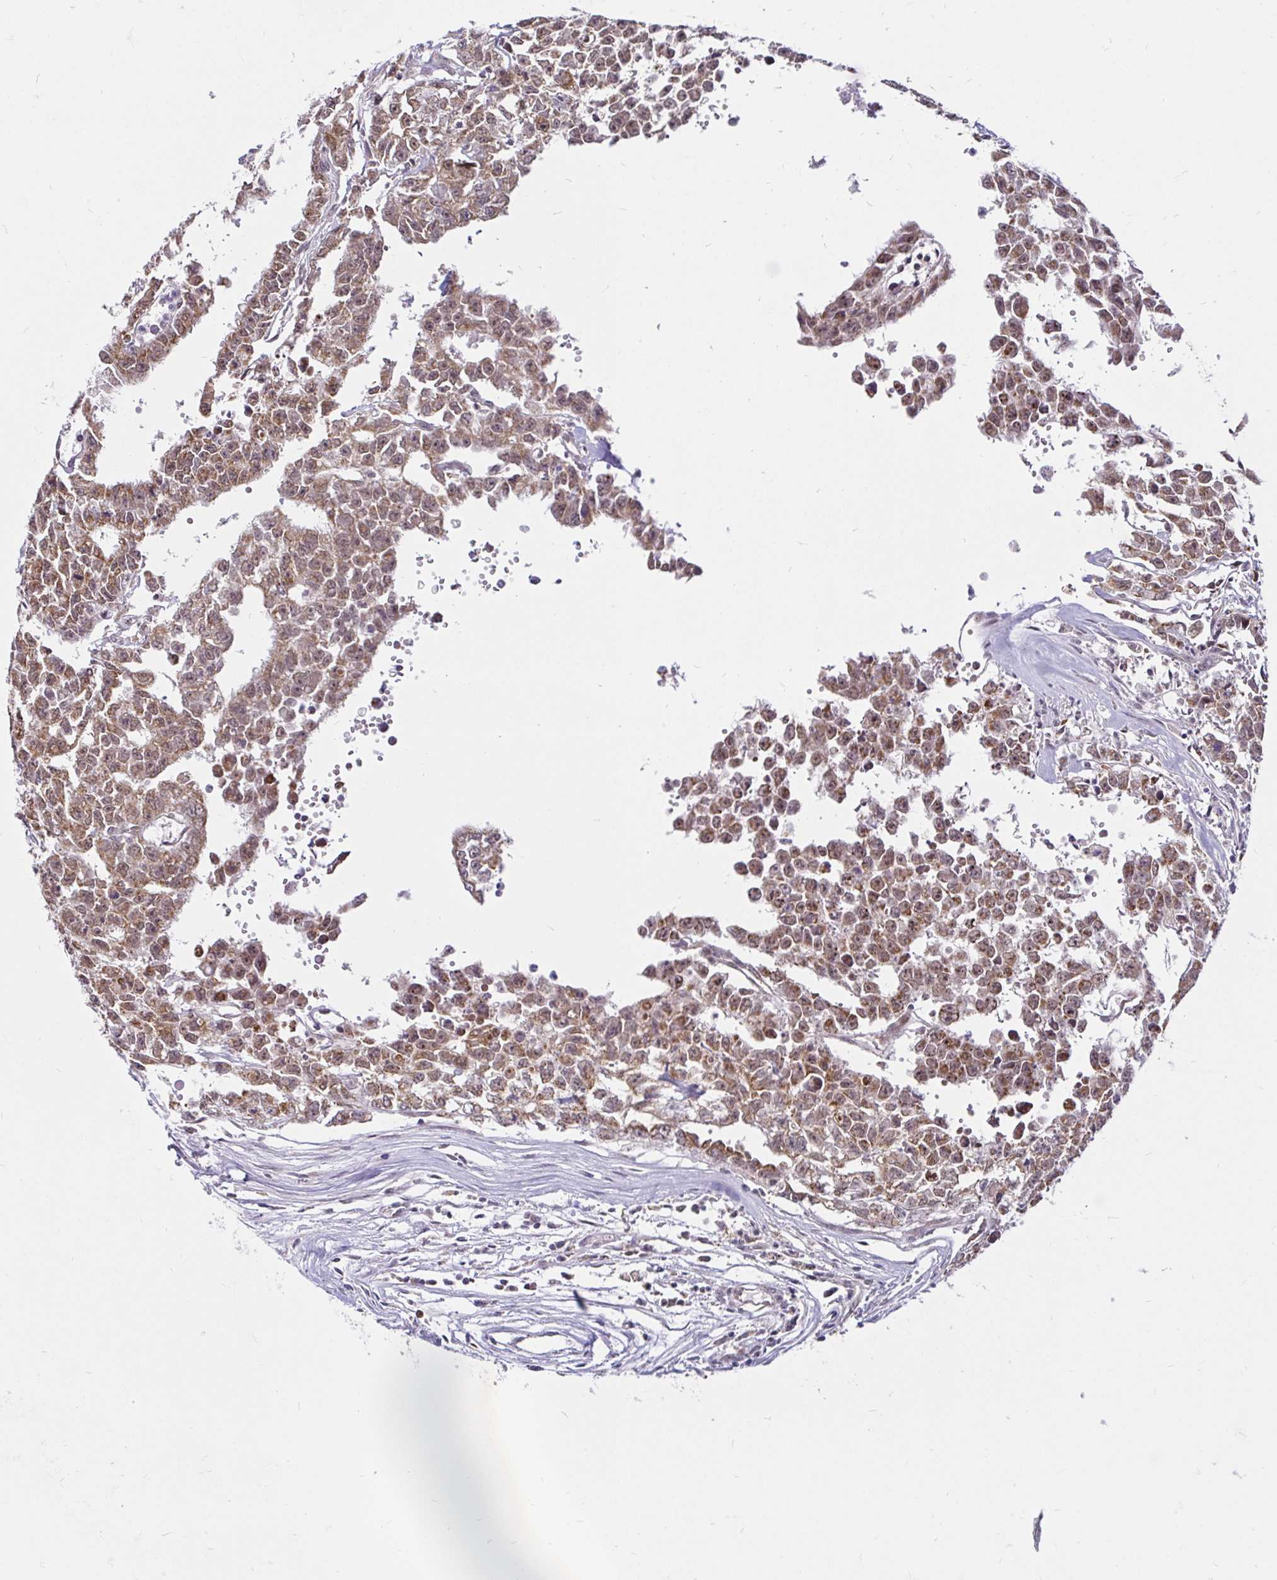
{"staining": {"intensity": "moderate", "quantity": ">75%", "location": "cytoplasmic/membranous"}, "tissue": "testis cancer", "cell_type": "Tumor cells", "image_type": "cancer", "snomed": [{"axis": "morphology", "description": "Carcinoma, Embryonal, NOS"}, {"axis": "morphology", "description": "Teratoma, malignant, NOS"}, {"axis": "topography", "description": "Testis"}], "caption": "Tumor cells exhibit medium levels of moderate cytoplasmic/membranous staining in about >75% of cells in human embryonal carcinoma (testis).", "gene": "TIMM50", "patient": {"sex": "male", "age": 24}}